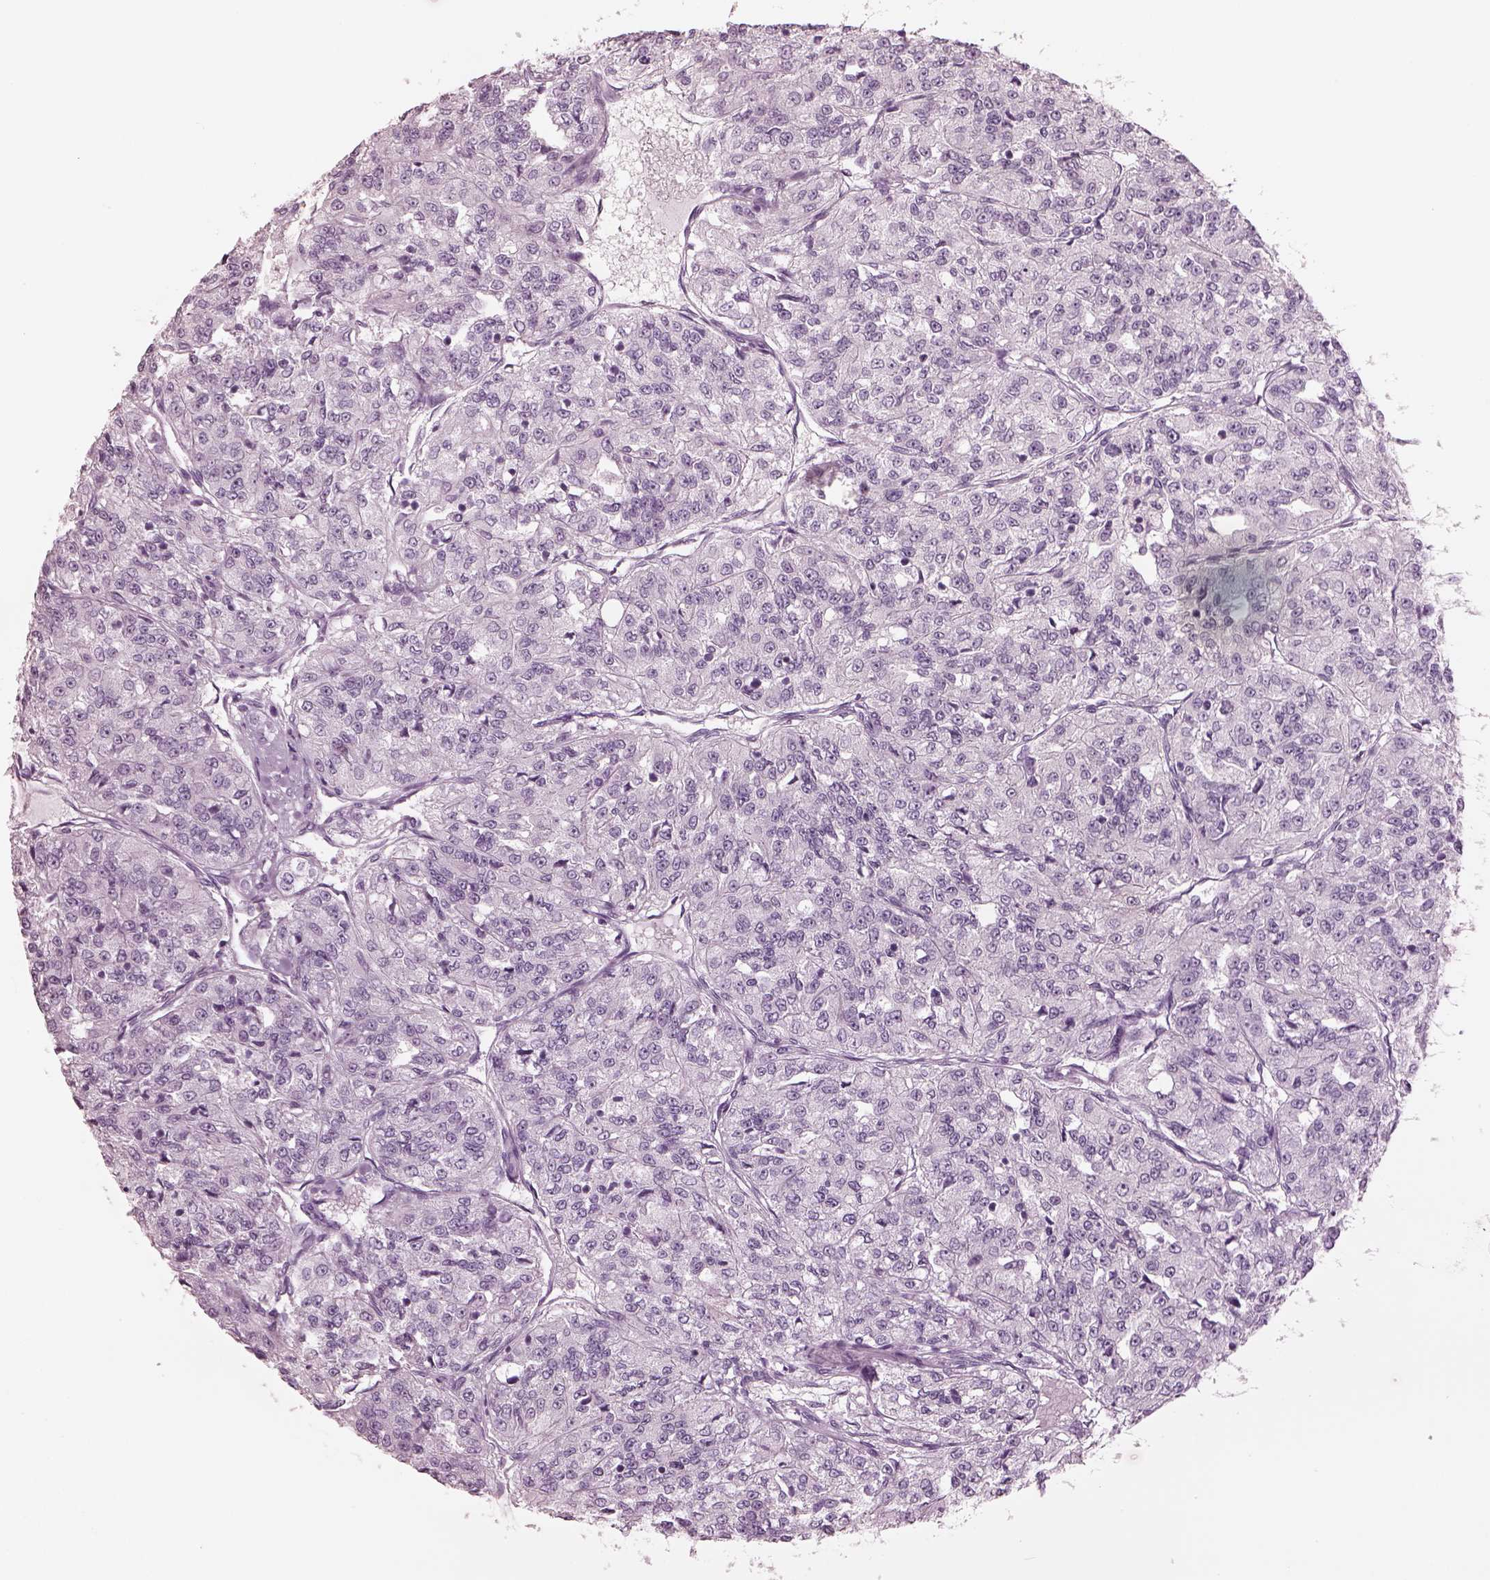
{"staining": {"intensity": "negative", "quantity": "none", "location": "none"}, "tissue": "renal cancer", "cell_type": "Tumor cells", "image_type": "cancer", "snomed": [{"axis": "morphology", "description": "Adenocarcinoma, NOS"}, {"axis": "topography", "description": "Kidney"}], "caption": "DAB immunohistochemical staining of human renal cancer shows no significant staining in tumor cells. Brightfield microscopy of IHC stained with DAB (3,3'-diaminobenzidine) (brown) and hematoxylin (blue), captured at high magnification.", "gene": "CSH1", "patient": {"sex": "female", "age": 63}}